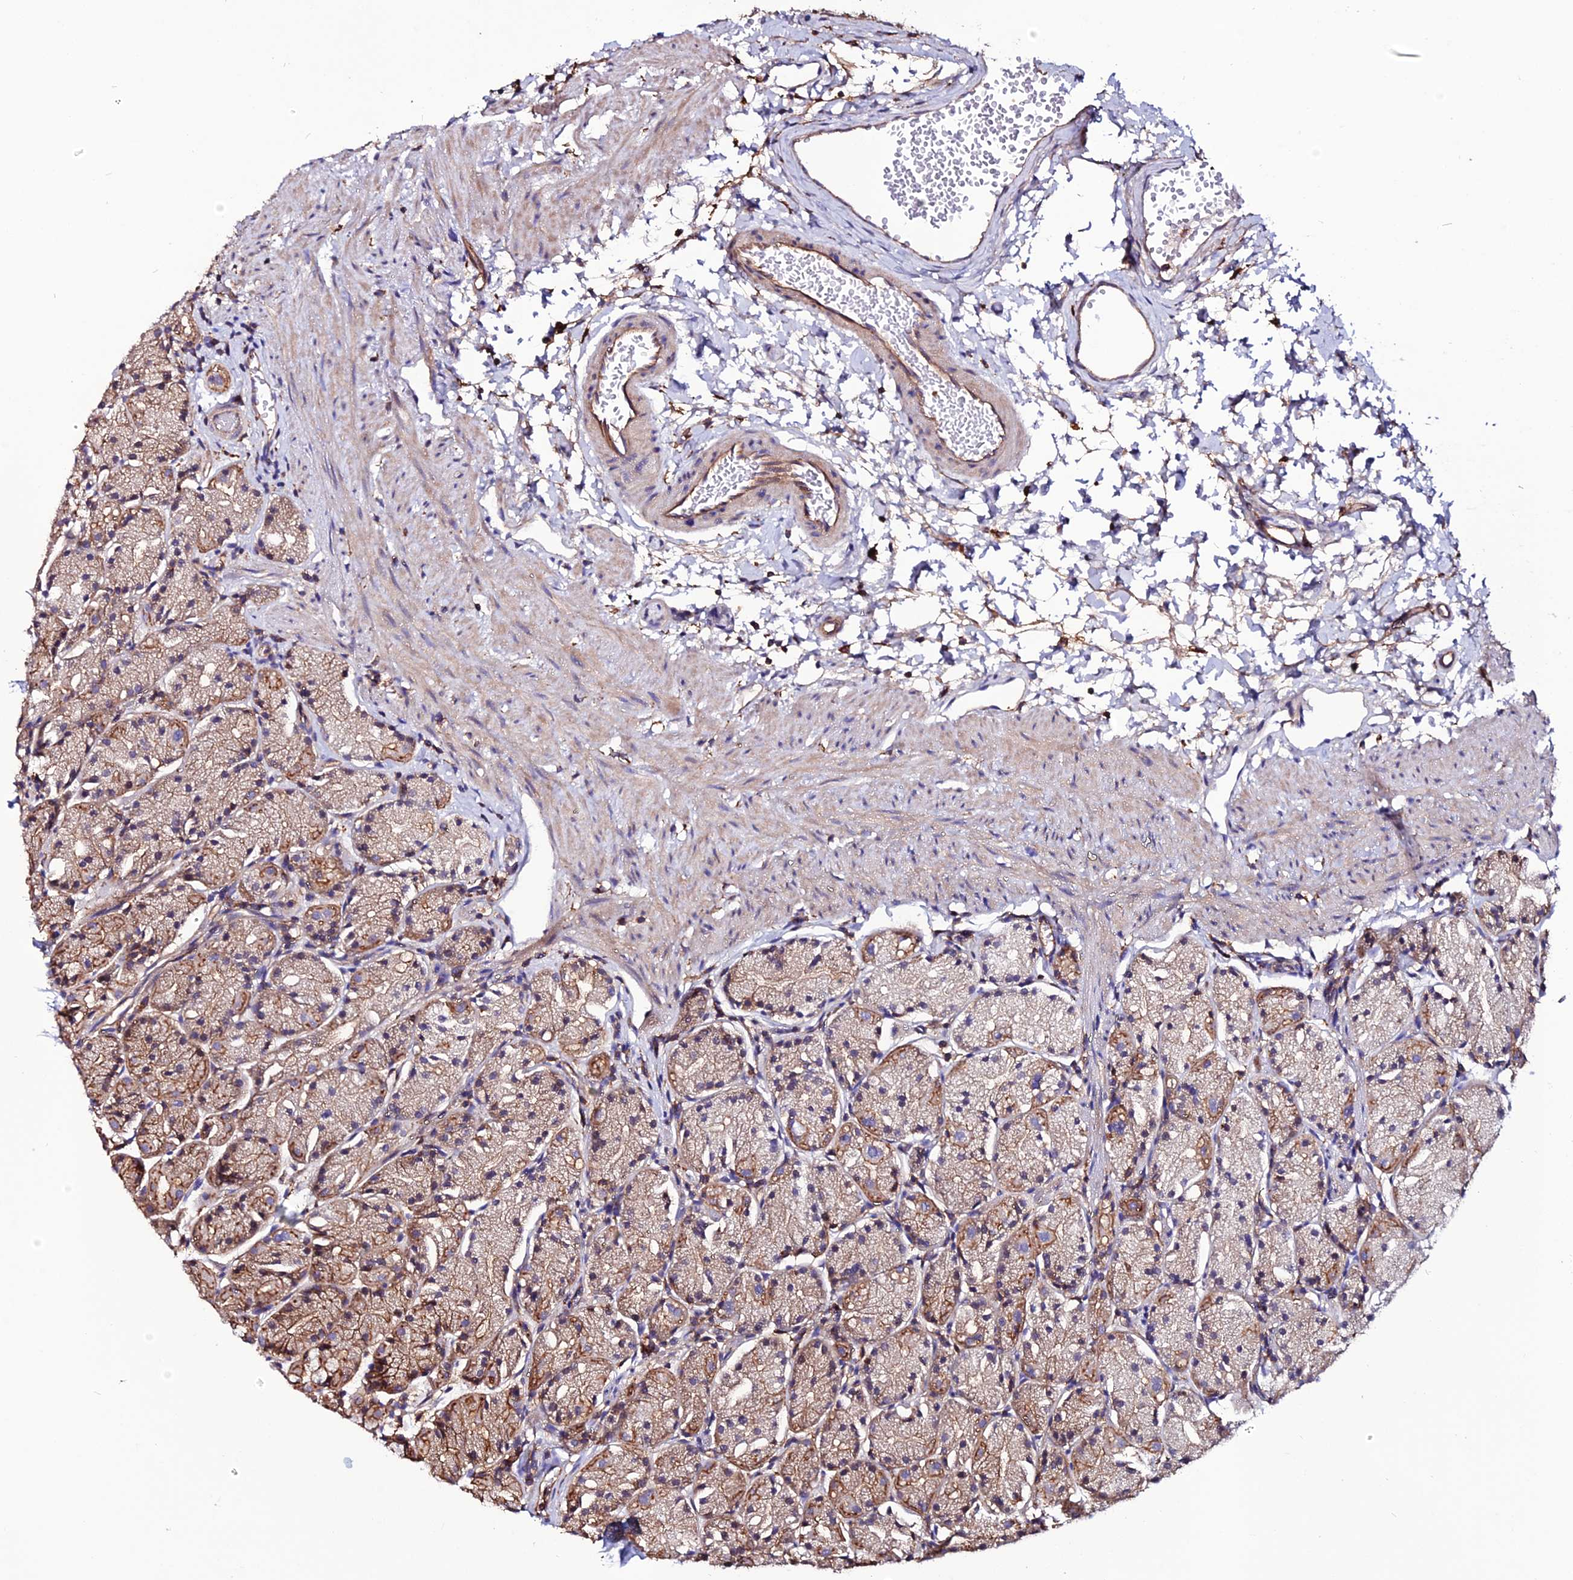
{"staining": {"intensity": "moderate", "quantity": ">75%", "location": "cytoplasmic/membranous"}, "tissue": "stomach", "cell_type": "Glandular cells", "image_type": "normal", "snomed": [{"axis": "morphology", "description": "Normal tissue, NOS"}, {"axis": "topography", "description": "Stomach, upper"}], "caption": "Immunohistochemistry (IHC) photomicrograph of benign stomach: stomach stained using IHC displays medium levels of moderate protein expression localized specifically in the cytoplasmic/membranous of glandular cells, appearing as a cytoplasmic/membranous brown color.", "gene": "USP17L10", "patient": {"sex": "male", "age": 47}}